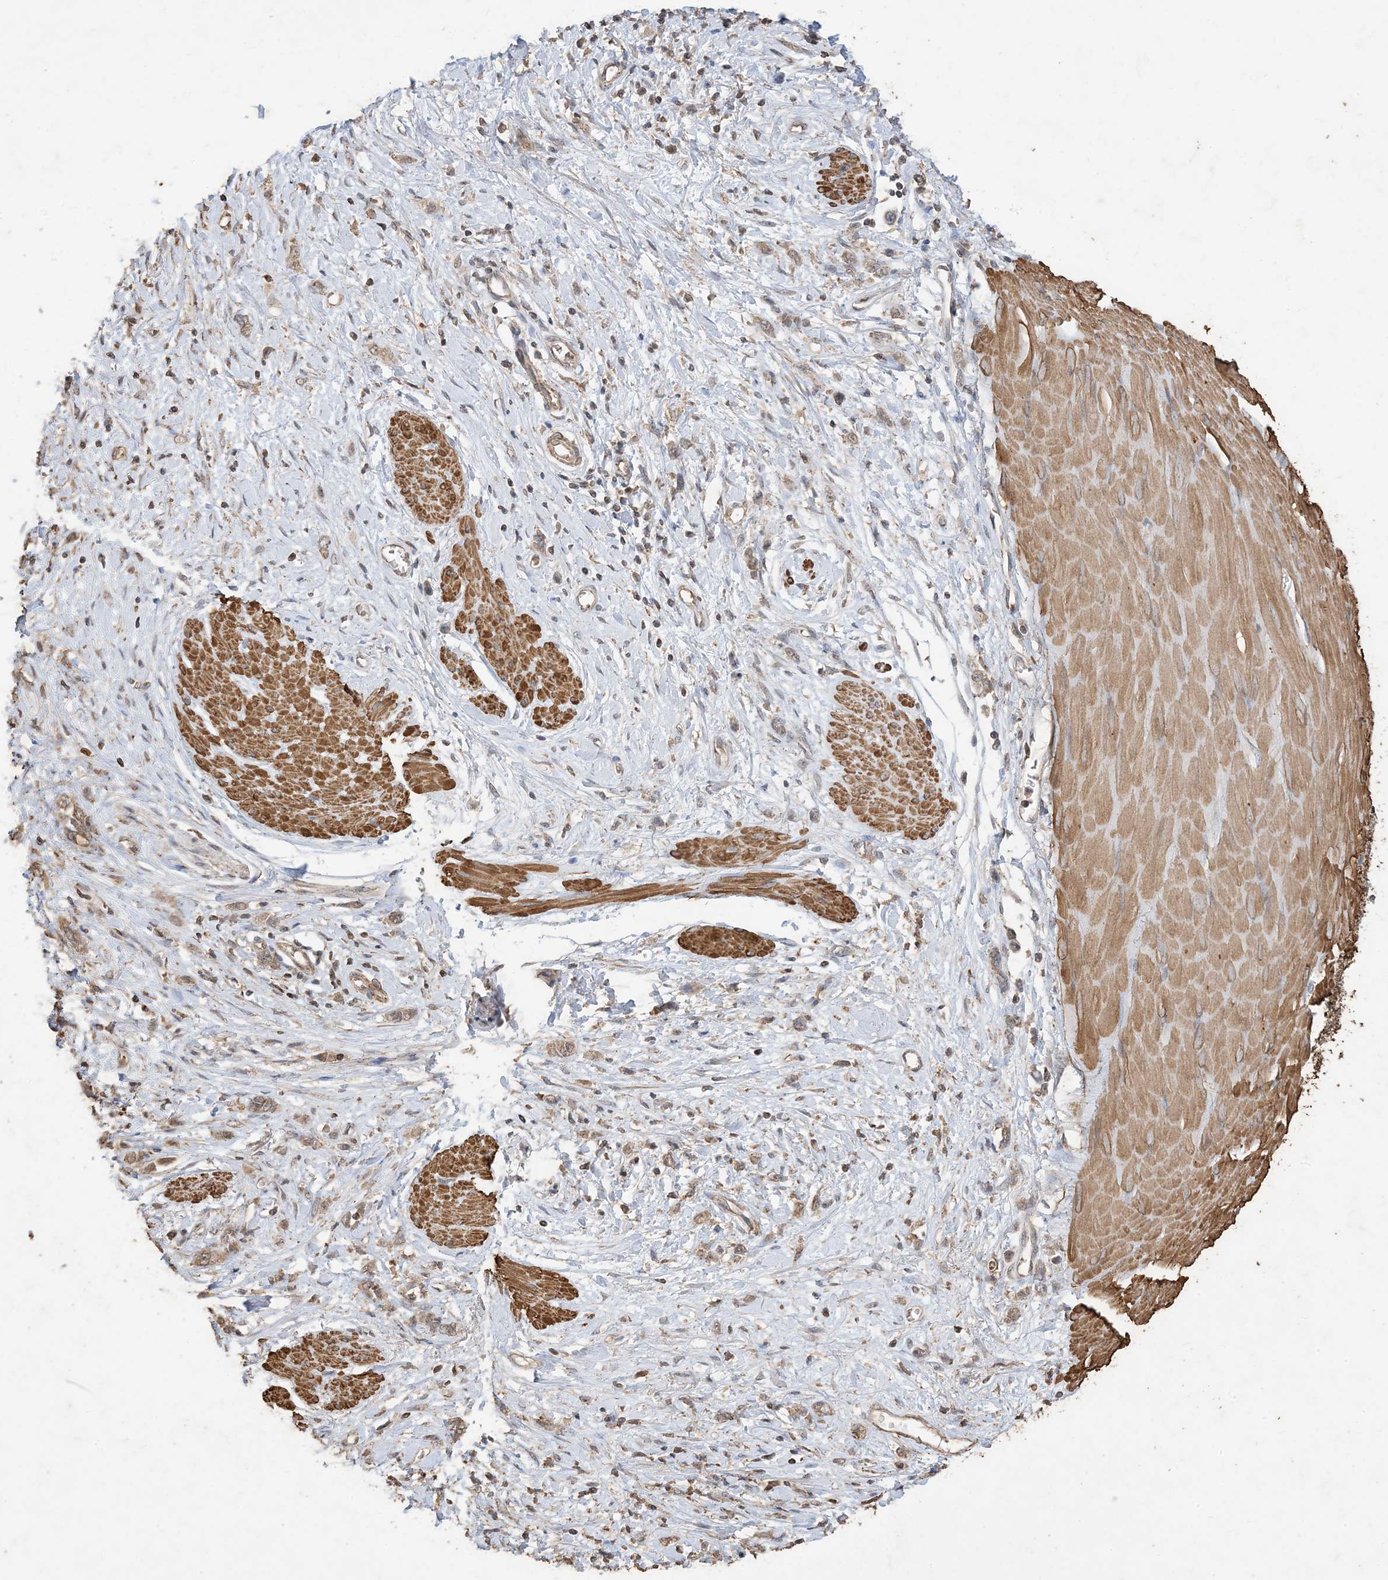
{"staining": {"intensity": "weak", "quantity": "<25%", "location": "cytoplasmic/membranous"}, "tissue": "stomach cancer", "cell_type": "Tumor cells", "image_type": "cancer", "snomed": [{"axis": "morphology", "description": "Adenocarcinoma, NOS"}, {"axis": "topography", "description": "Stomach"}], "caption": "Stomach adenocarcinoma was stained to show a protein in brown. There is no significant expression in tumor cells.", "gene": "HPS4", "patient": {"sex": "female", "age": 76}}